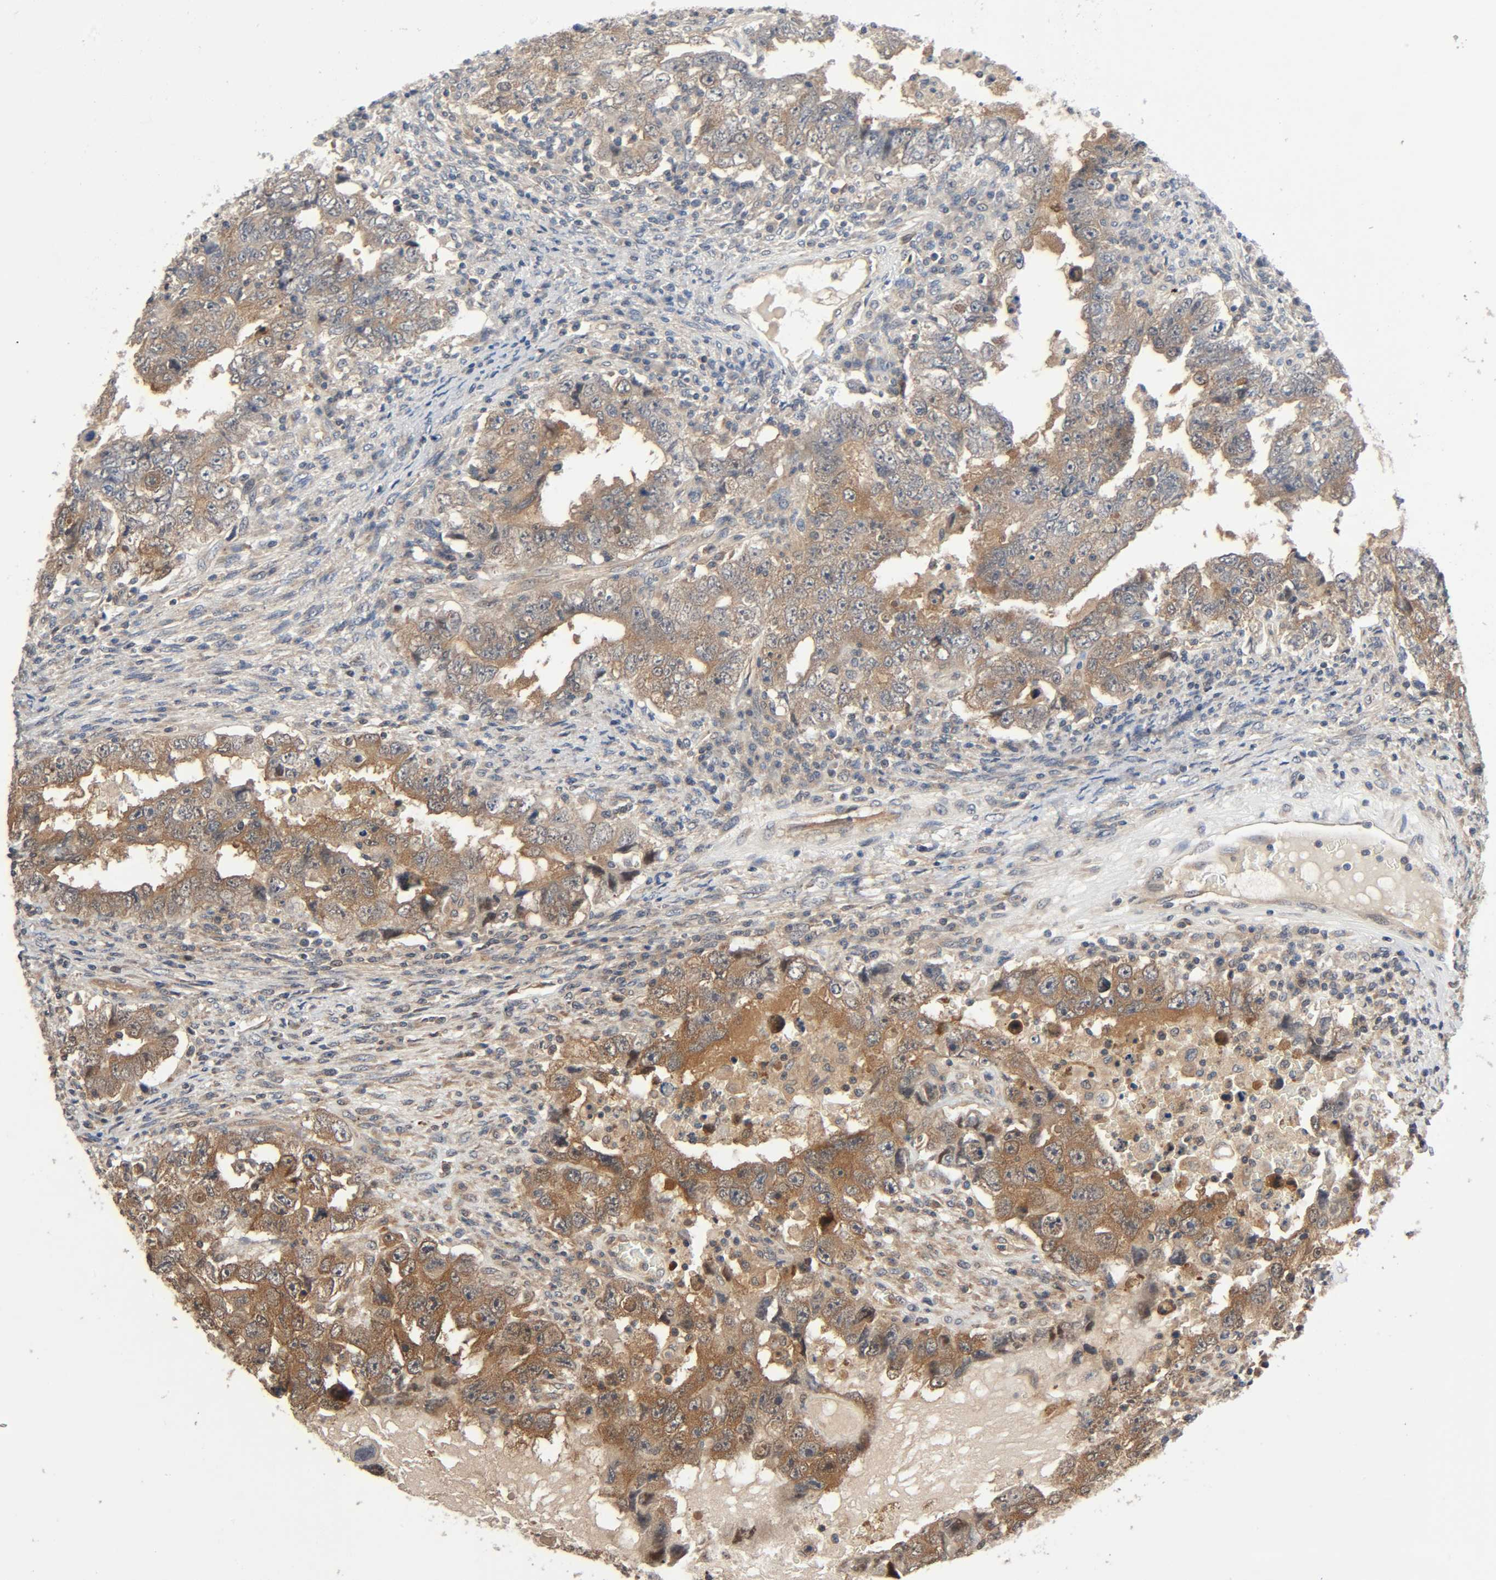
{"staining": {"intensity": "moderate", "quantity": ">75%", "location": "cytoplasmic/membranous"}, "tissue": "testis cancer", "cell_type": "Tumor cells", "image_type": "cancer", "snomed": [{"axis": "morphology", "description": "Carcinoma, Embryonal, NOS"}, {"axis": "topography", "description": "Testis"}], "caption": "IHC staining of testis cancer (embryonal carcinoma), which exhibits medium levels of moderate cytoplasmic/membranous positivity in about >75% of tumor cells indicating moderate cytoplasmic/membranous protein expression. The staining was performed using DAB (brown) for protein detection and nuclei were counterstained in hematoxylin (blue).", "gene": "PPP2R1B", "patient": {"sex": "male", "age": 26}}